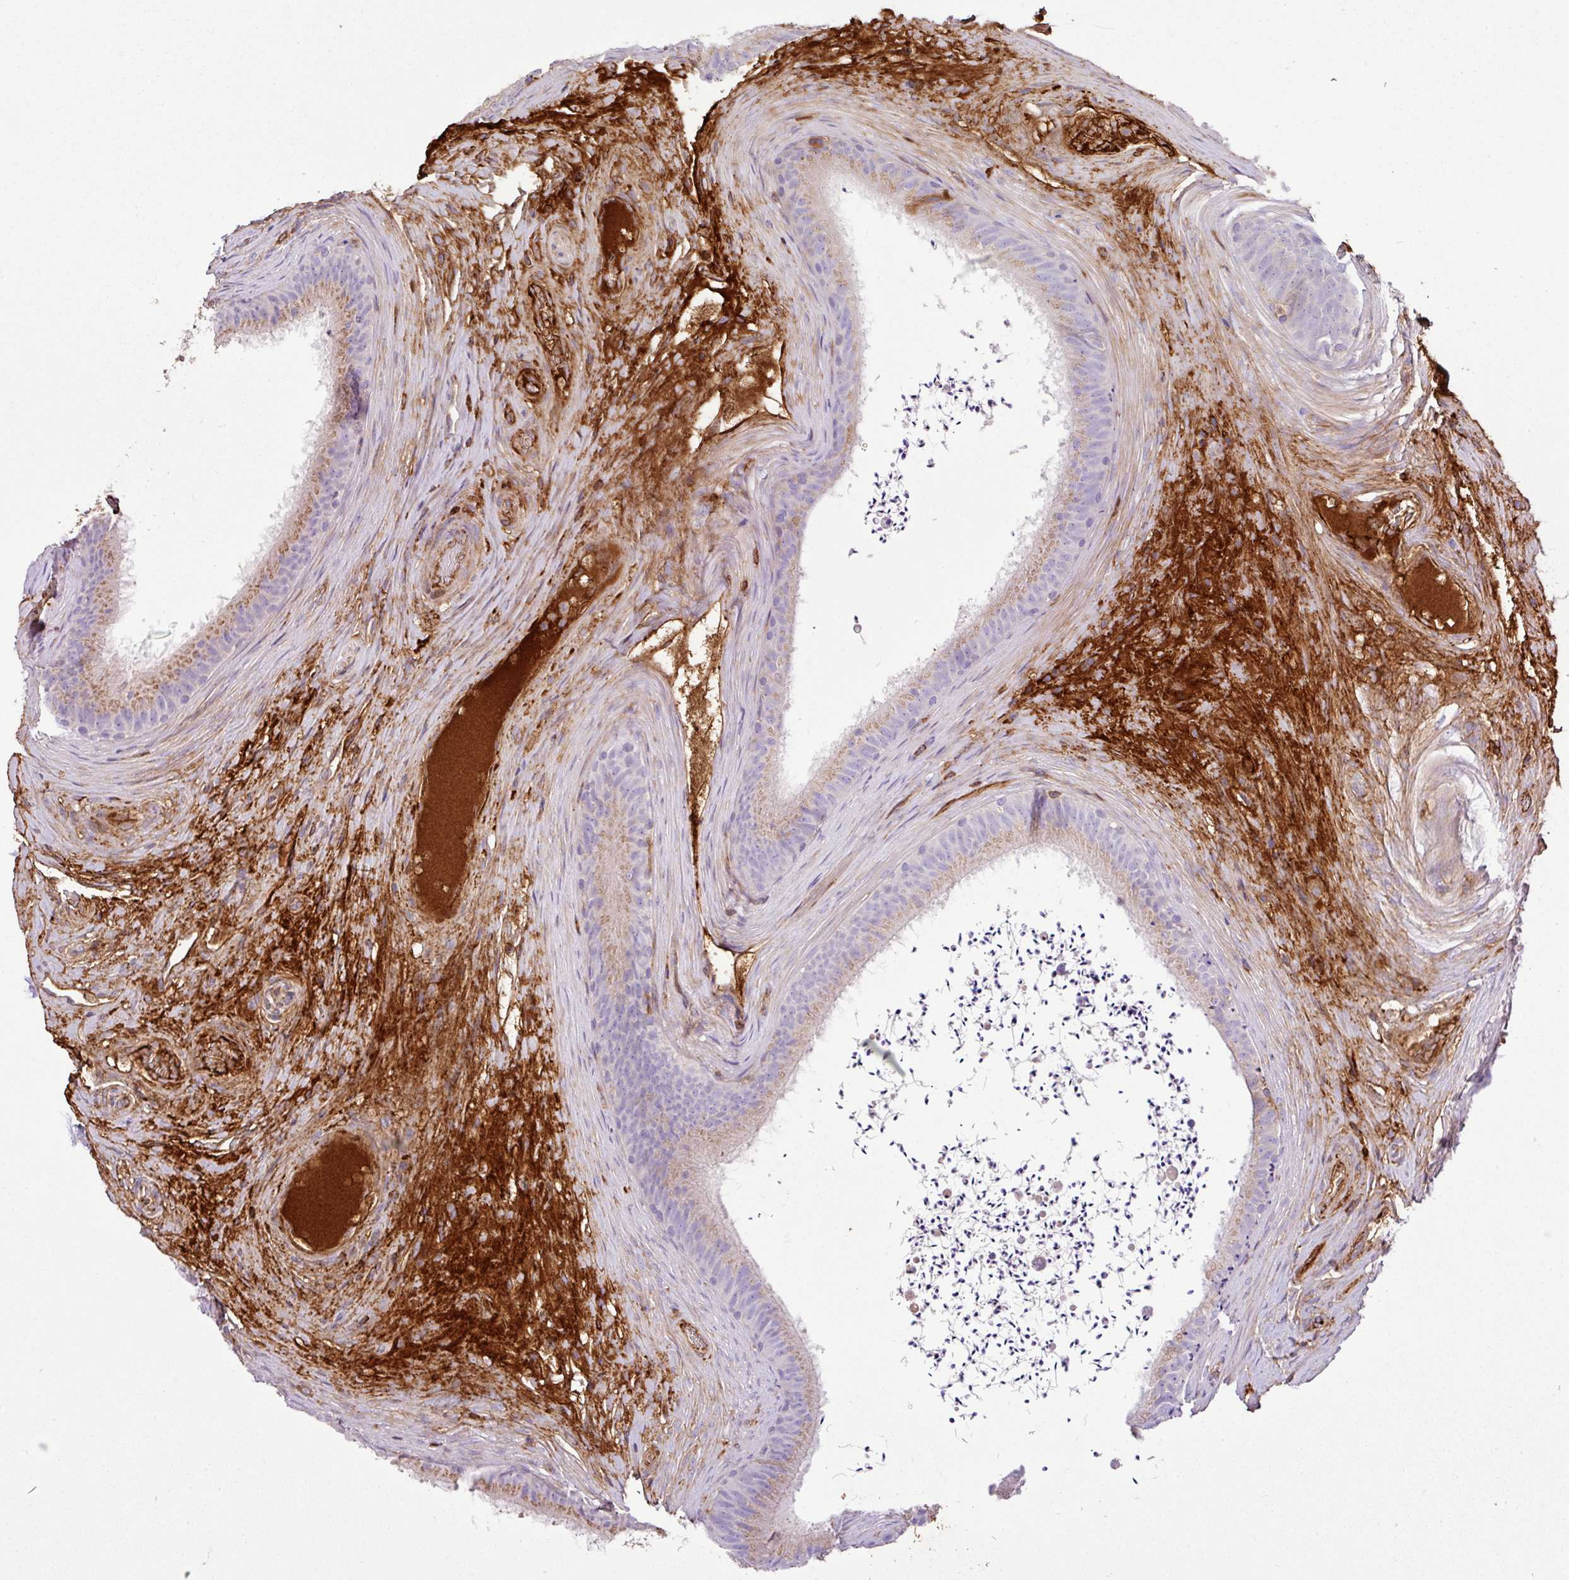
{"staining": {"intensity": "moderate", "quantity": "<25%", "location": "cytoplasmic/membranous"}, "tissue": "epididymis", "cell_type": "Glandular cells", "image_type": "normal", "snomed": [{"axis": "morphology", "description": "Normal tissue, NOS"}, {"axis": "topography", "description": "Testis"}, {"axis": "topography", "description": "Epididymis"}], "caption": "Glandular cells reveal moderate cytoplasmic/membranous staining in approximately <25% of cells in benign epididymis. (Brightfield microscopy of DAB IHC at high magnification).", "gene": "CTXN2", "patient": {"sex": "male", "age": 41}}